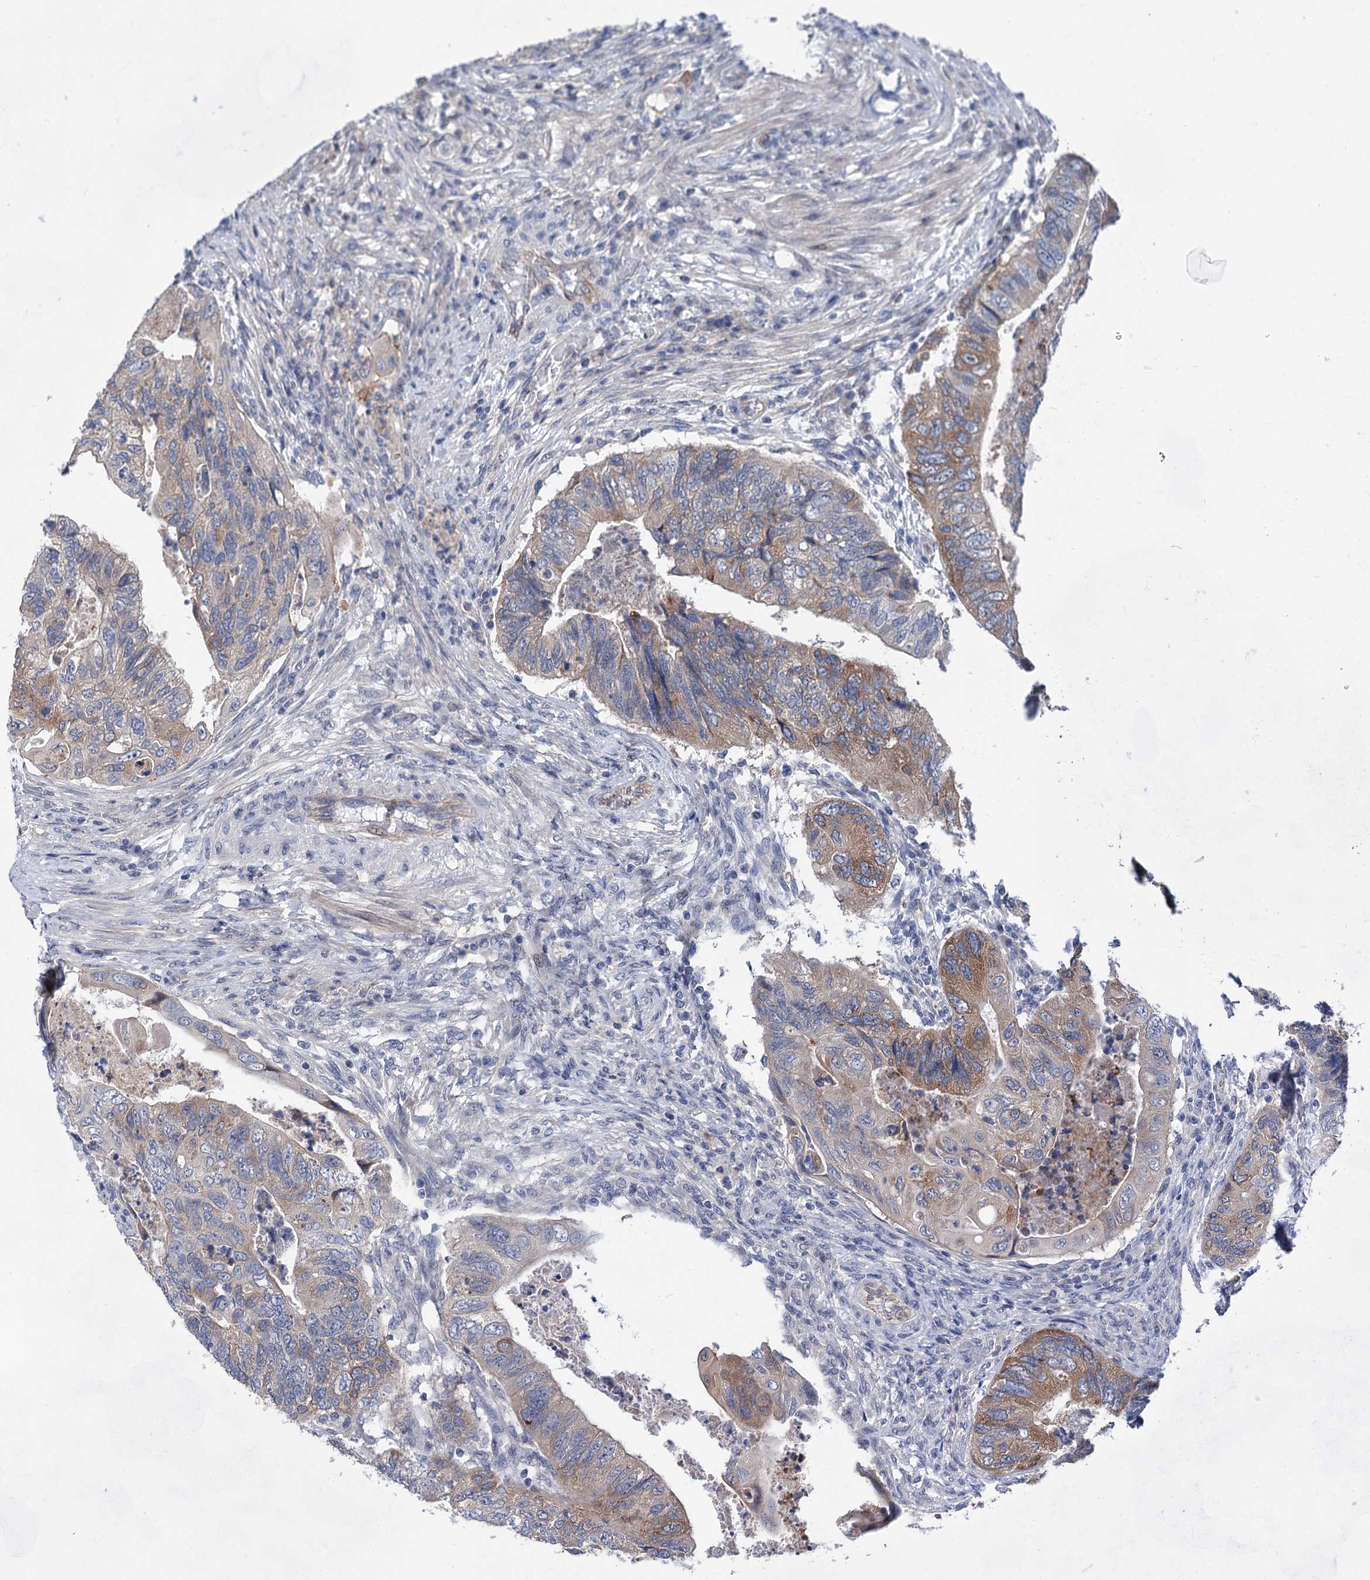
{"staining": {"intensity": "moderate", "quantity": ">75%", "location": "cytoplasmic/membranous"}, "tissue": "colorectal cancer", "cell_type": "Tumor cells", "image_type": "cancer", "snomed": [{"axis": "morphology", "description": "Adenocarcinoma, NOS"}, {"axis": "topography", "description": "Rectum"}], "caption": "Immunohistochemistry (IHC) histopathology image of colorectal adenocarcinoma stained for a protein (brown), which demonstrates medium levels of moderate cytoplasmic/membranous positivity in approximately >75% of tumor cells.", "gene": "MORN3", "patient": {"sex": "male", "age": 63}}